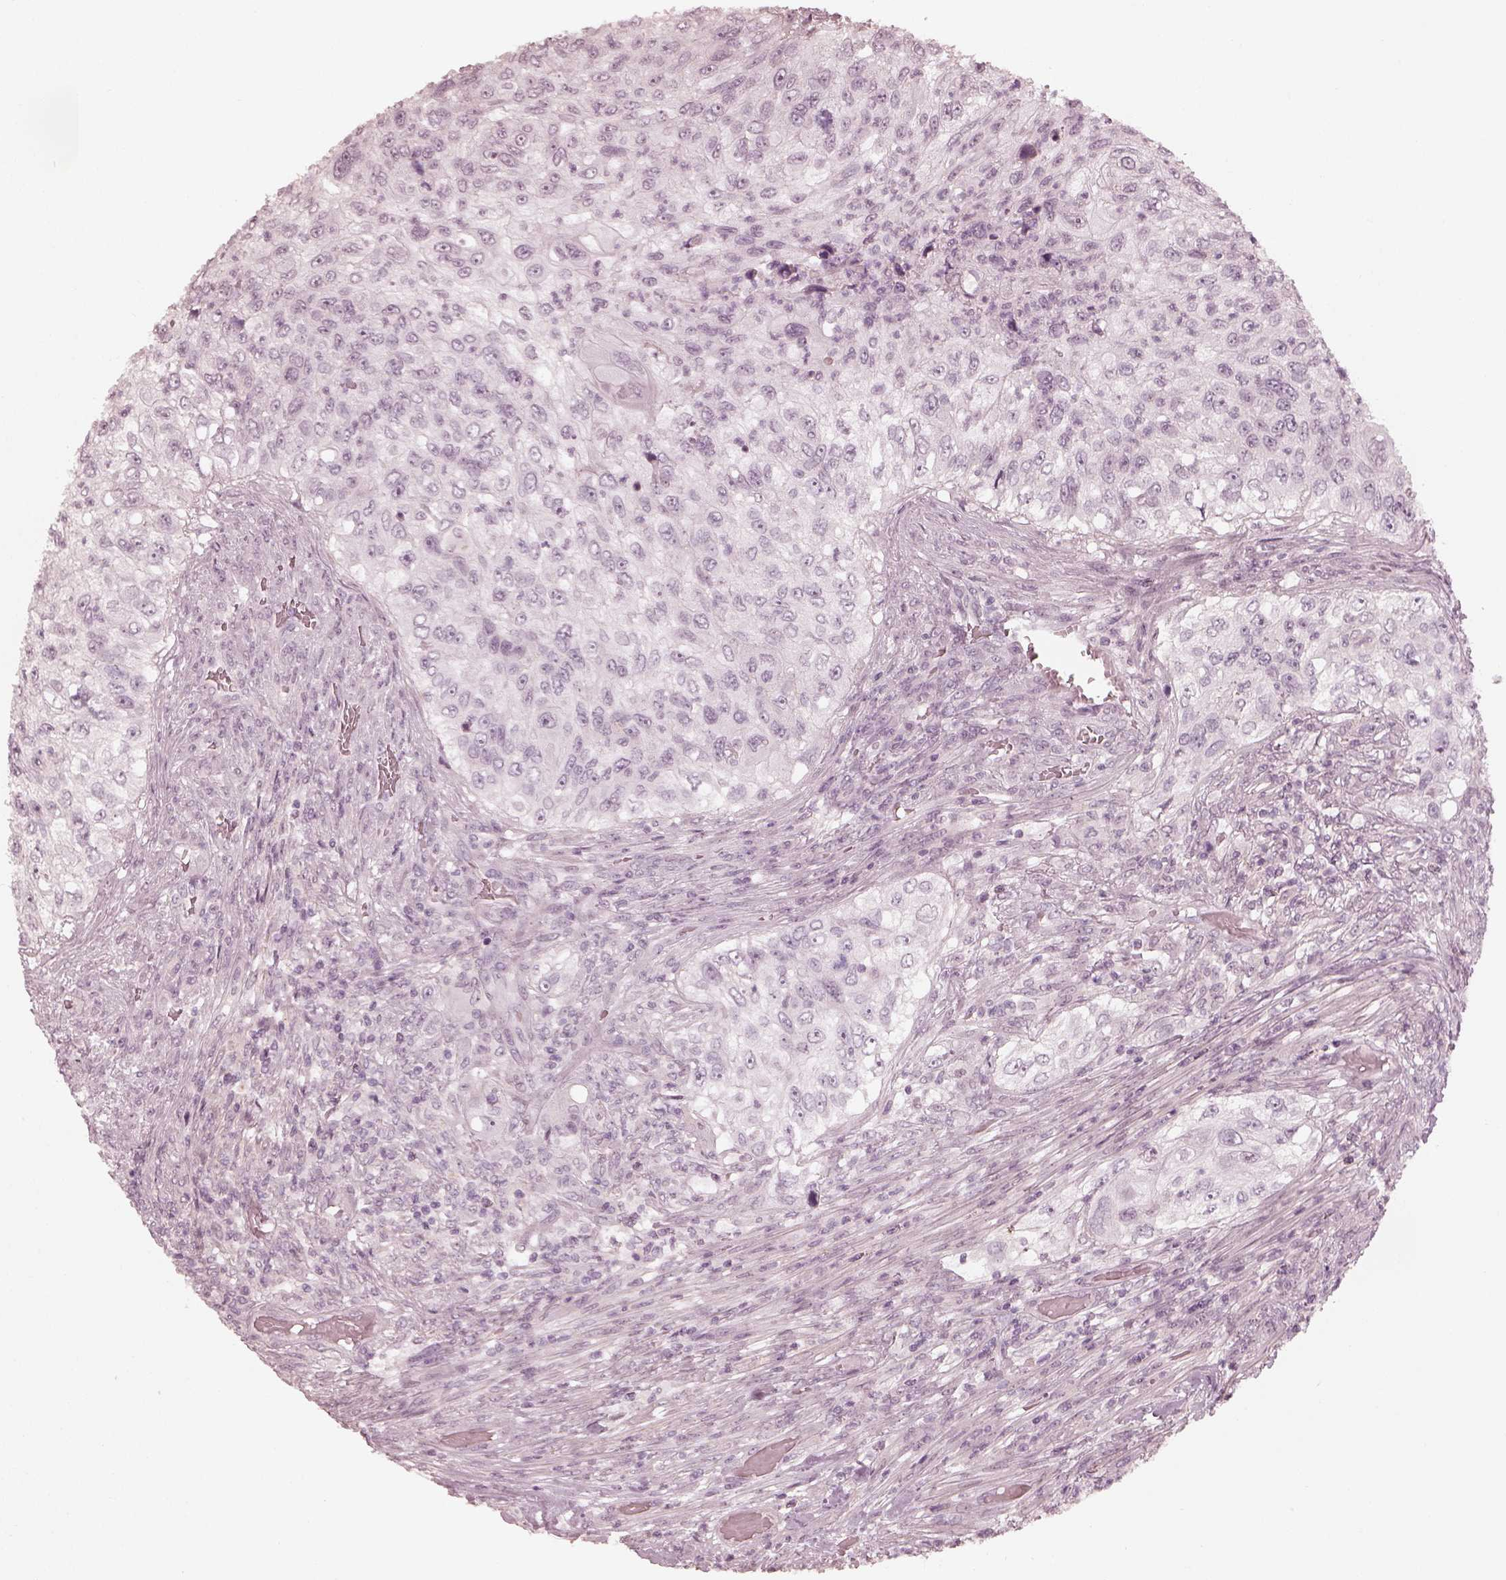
{"staining": {"intensity": "negative", "quantity": "none", "location": "none"}, "tissue": "urothelial cancer", "cell_type": "Tumor cells", "image_type": "cancer", "snomed": [{"axis": "morphology", "description": "Urothelial carcinoma, High grade"}, {"axis": "topography", "description": "Urinary bladder"}], "caption": "IHC image of neoplastic tissue: urothelial cancer stained with DAB (3,3'-diaminobenzidine) shows no significant protein positivity in tumor cells.", "gene": "ADRB3", "patient": {"sex": "female", "age": 60}}